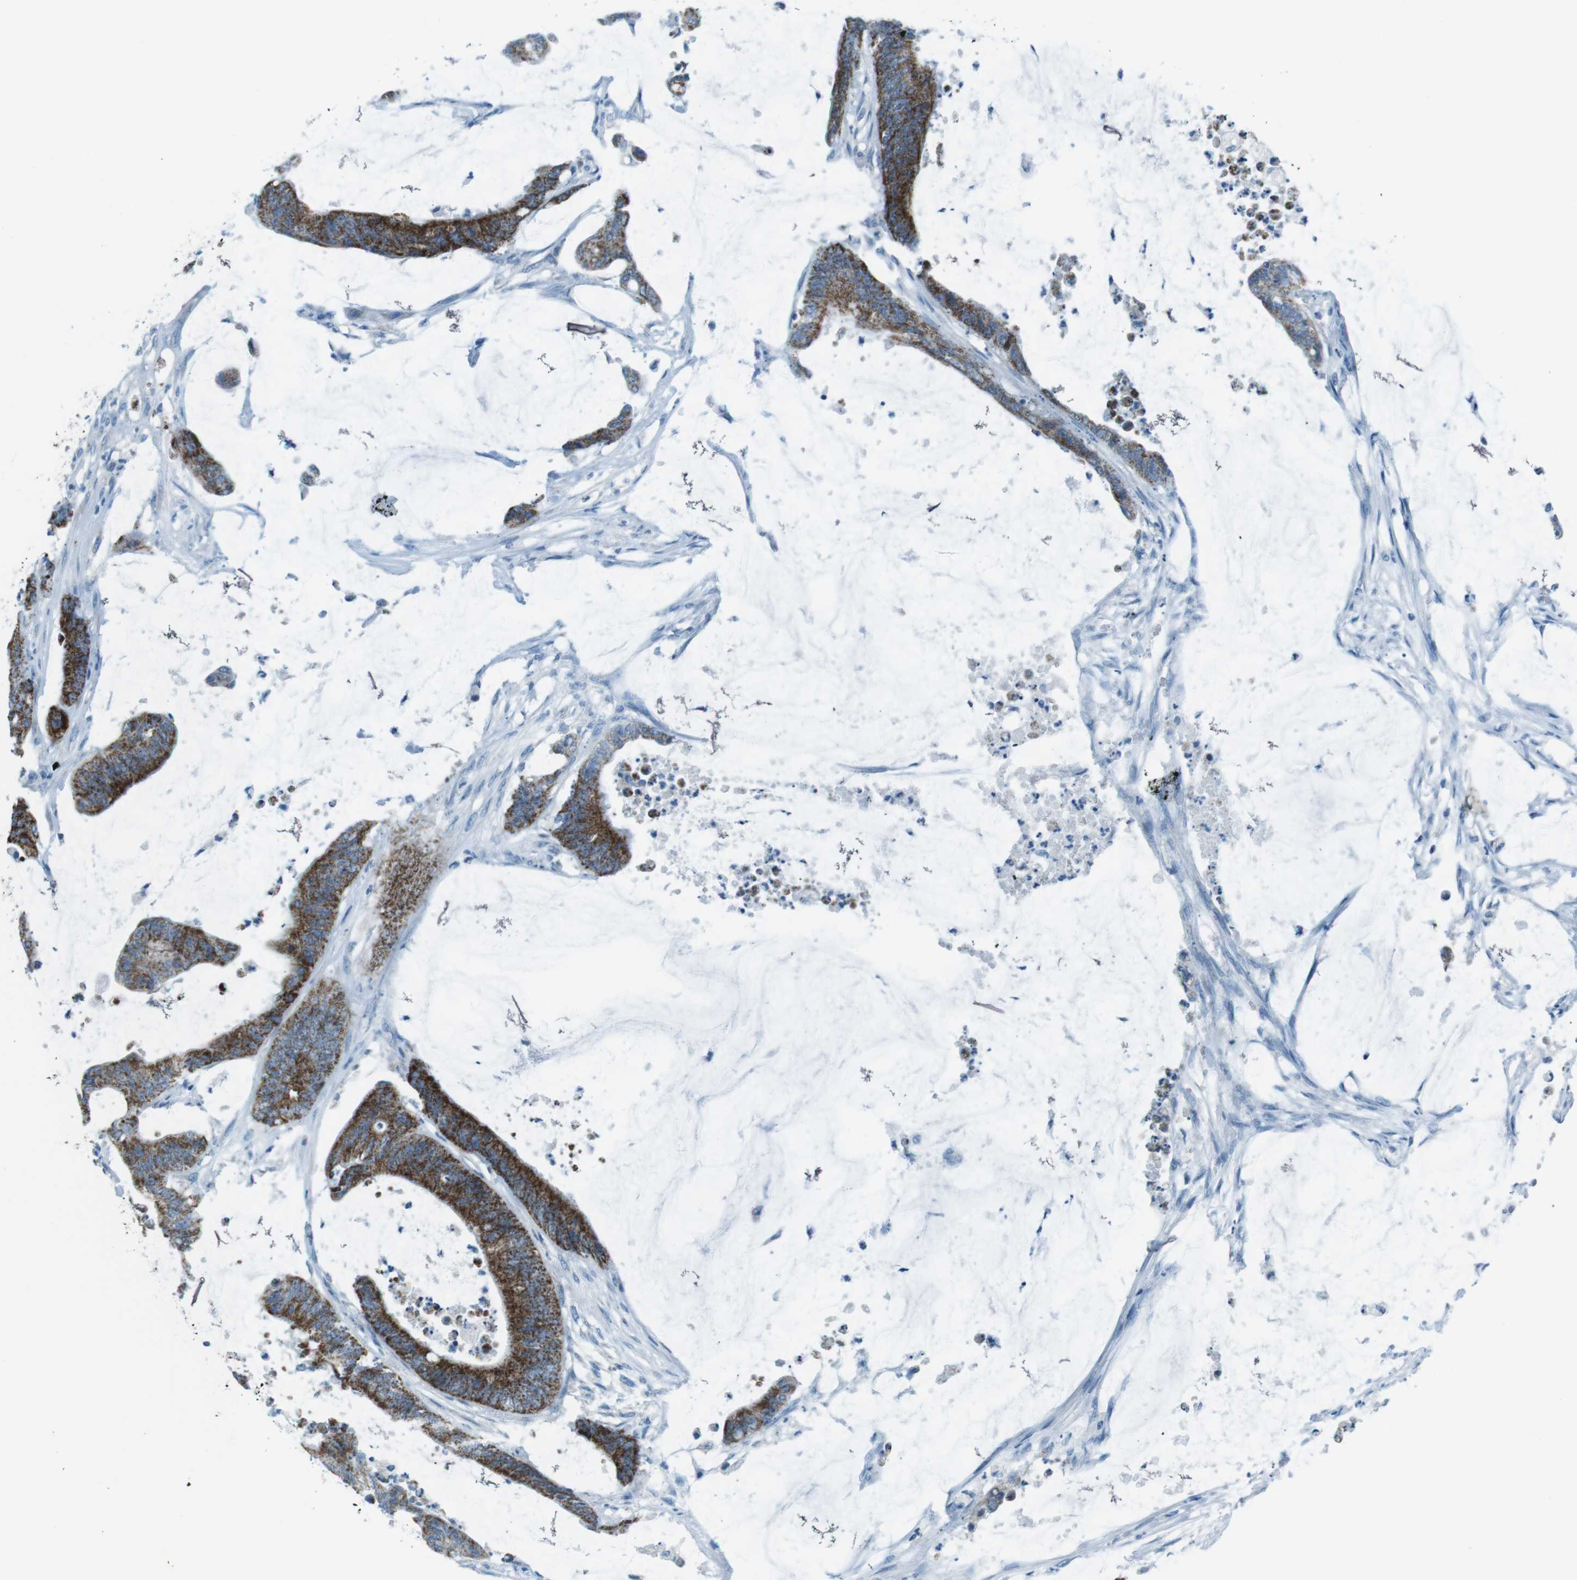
{"staining": {"intensity": "strong", "quantity": "25%-75%", "location": "cytoplasmic/membranous"}, "tissue": "colorectal cancer", "cell_type": "Tumor cells", "image_type": "cancer", "snomed": [{"axis": "morphology", "description": "Adenocarcinoma, NOS"}, {"axis": "topography", "description": "Rectum"}], "caption": "Strong cytoplasmic/membranous positivity is identified in about 25%-75% of tumor cells in colorectal cancer (adenocarcinoma). Nuclei are stained in blue.", "gene": "DNAJA3", "patient": {"sex": "female", "age": 66}}